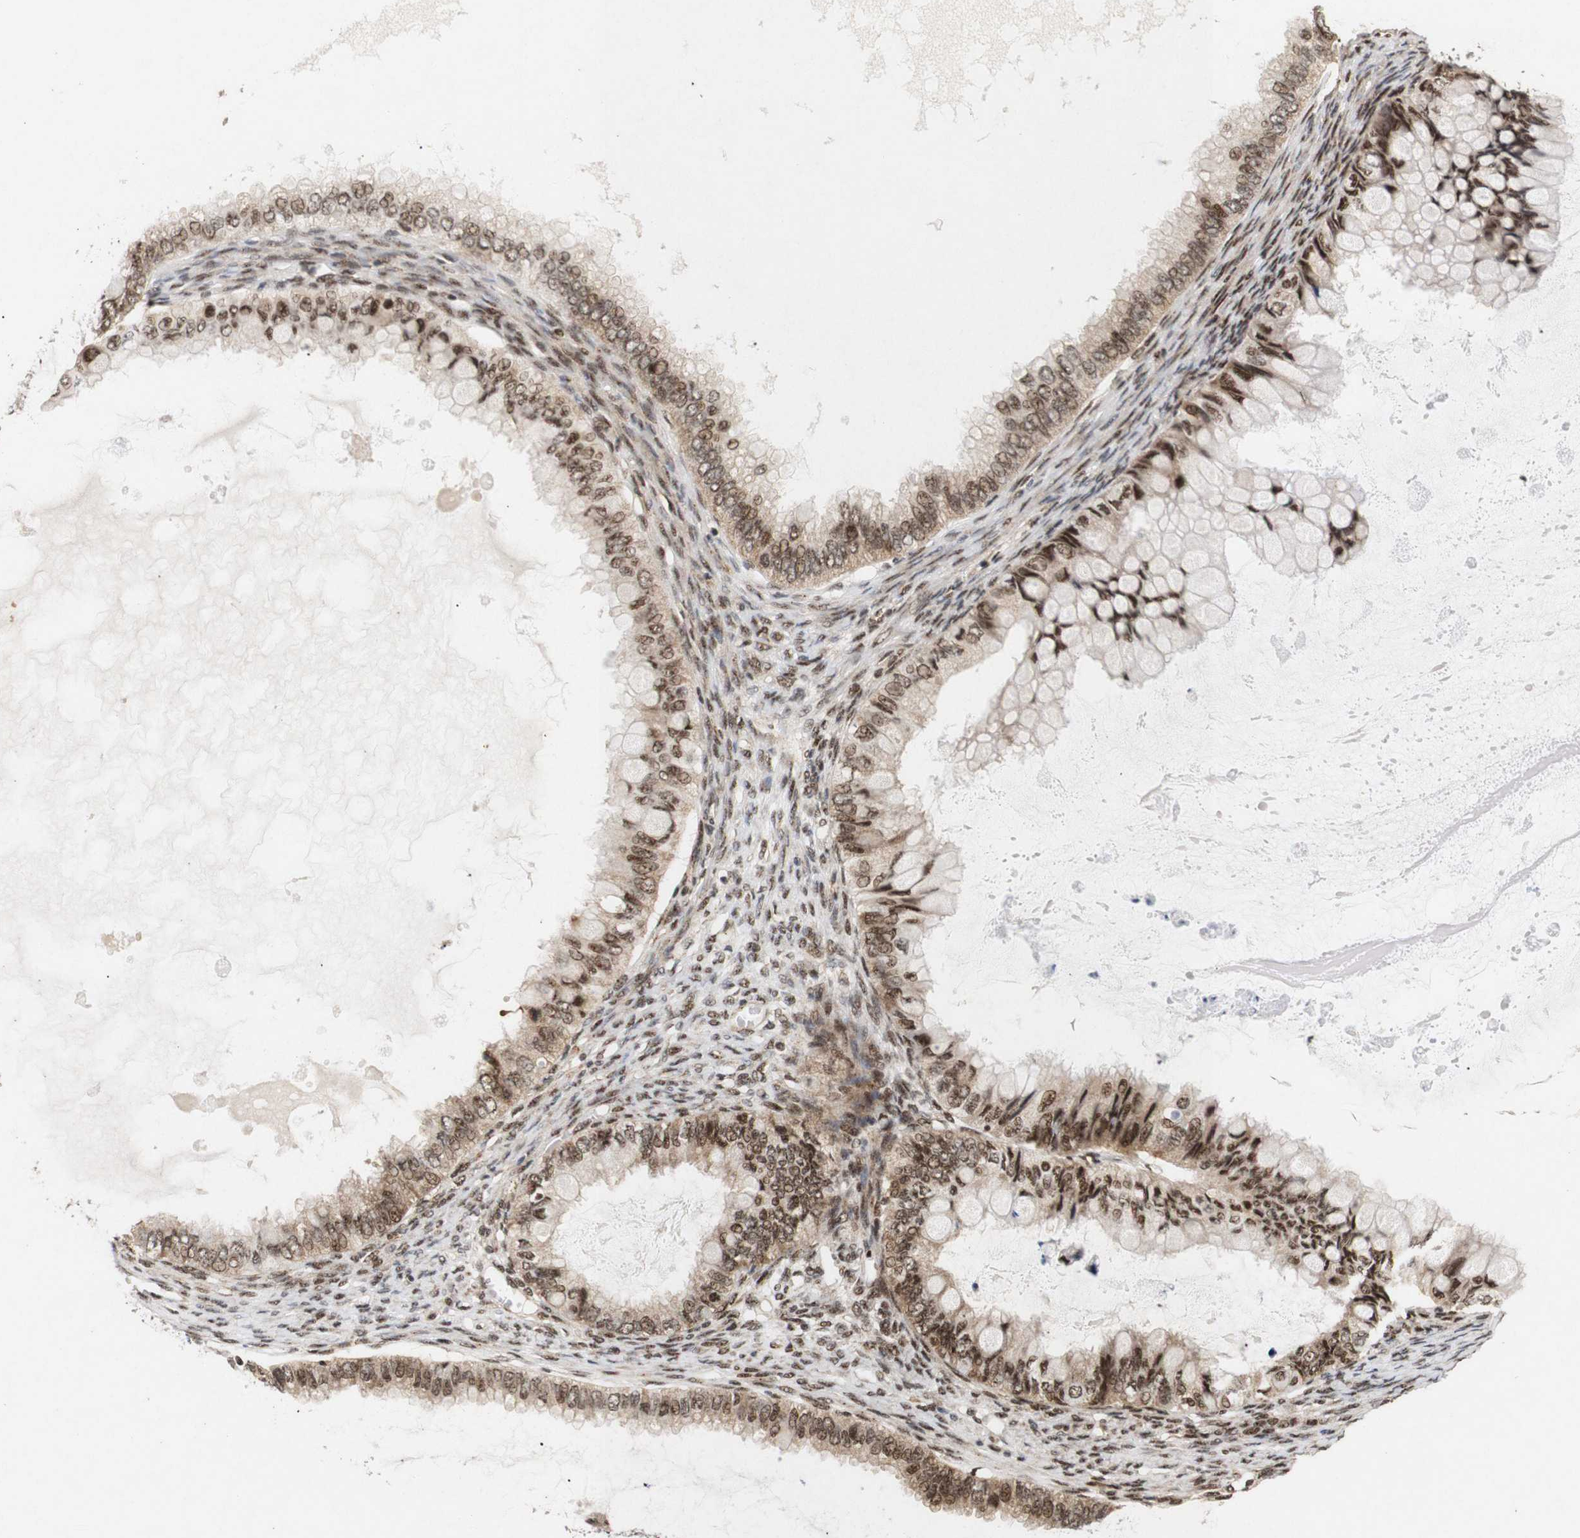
{"staining": {"intensity": "moderate", "quantity": ">75%", "location": "cytoplasmic/membranous,nuclear"}, "tissue": "ovarian cancer", "cell_type": "Tumor cells", "image_type": "cancer", "snomed": [{"axis": "morphology", "description": "Cystadenocarcinoma, mucinous, NOS"}, {"axis": "topography", "description": "Ovary"}], "caption": "IHC staining of ovarian cancer (mucinous cystadenocarcinoma), which shows medium levels of moderate cytoplasmic/membranous and nuclear staining in about >75% of tumor cells indicating moderate cytoplasmic/membranous and nuclear protein expression. The staining was performed using DAB (3,3'-diaminobenzidine) (brown) for protein detection and nuclei were counterstained in hematoxylin (blue).", "gene": "PYM1", "patient": {"sex": "female", "age": 80}}